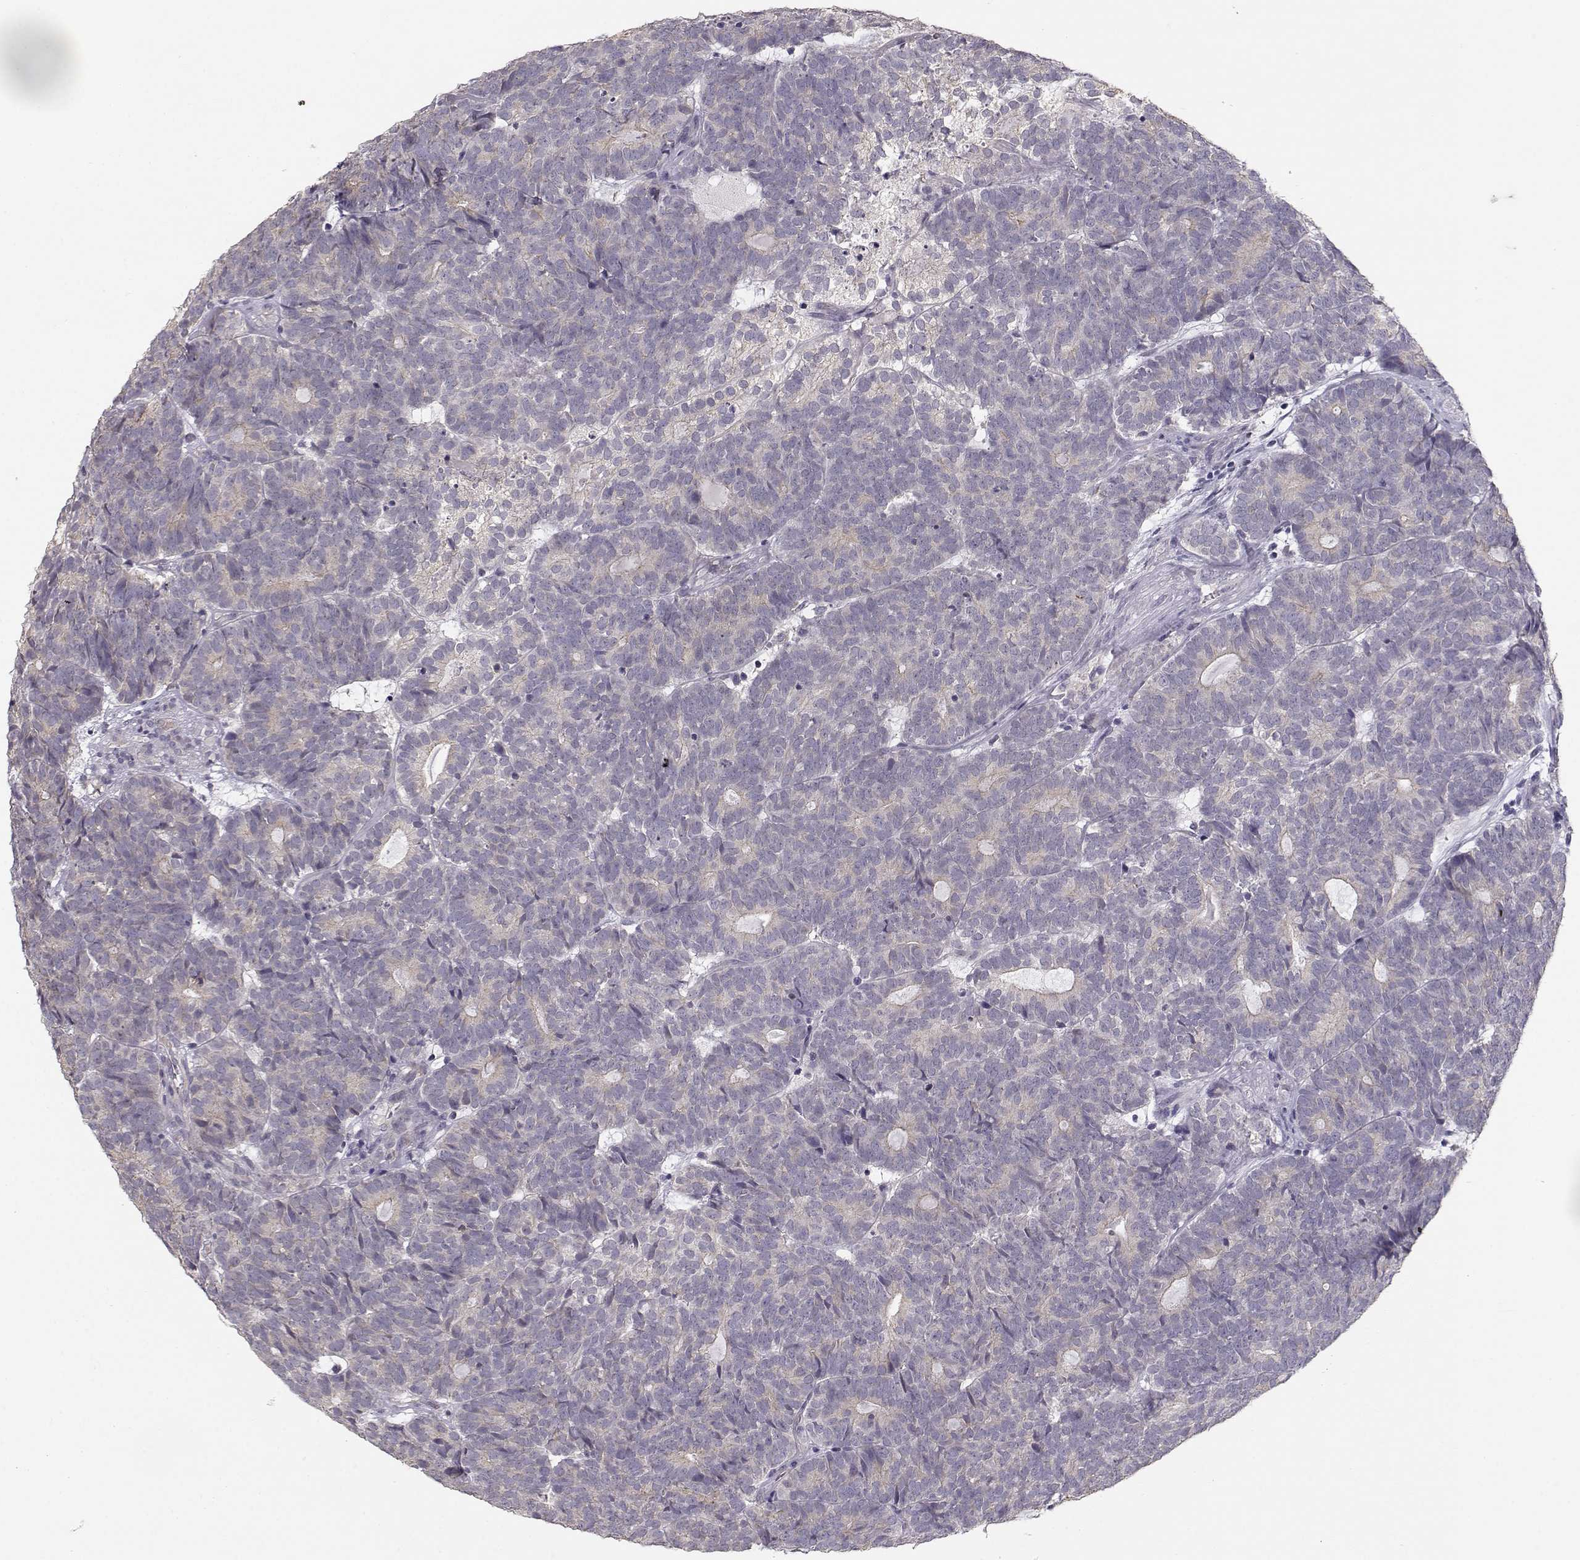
{"staining": {"intensity": "weak", "quantity": "<25%", "location": "cytoplasmic/membranous"}, "tissue": "head and neck cancer", "cell_type": "Tumor cells", "image_type": "cancer", "snomed": [{"axis": "morphology", "description": "Adenocarcinoma, NOS"}, {"axis": "topography", "description": "Head-Neck"}], "caption": "Immunohistochemistry micrograph of human head and neck cancer stained for a protein (brown), which demonstrates no expression in tumor cells.", "gene": "TMEM145", "patient": {"sex": "female", "age": 81}}